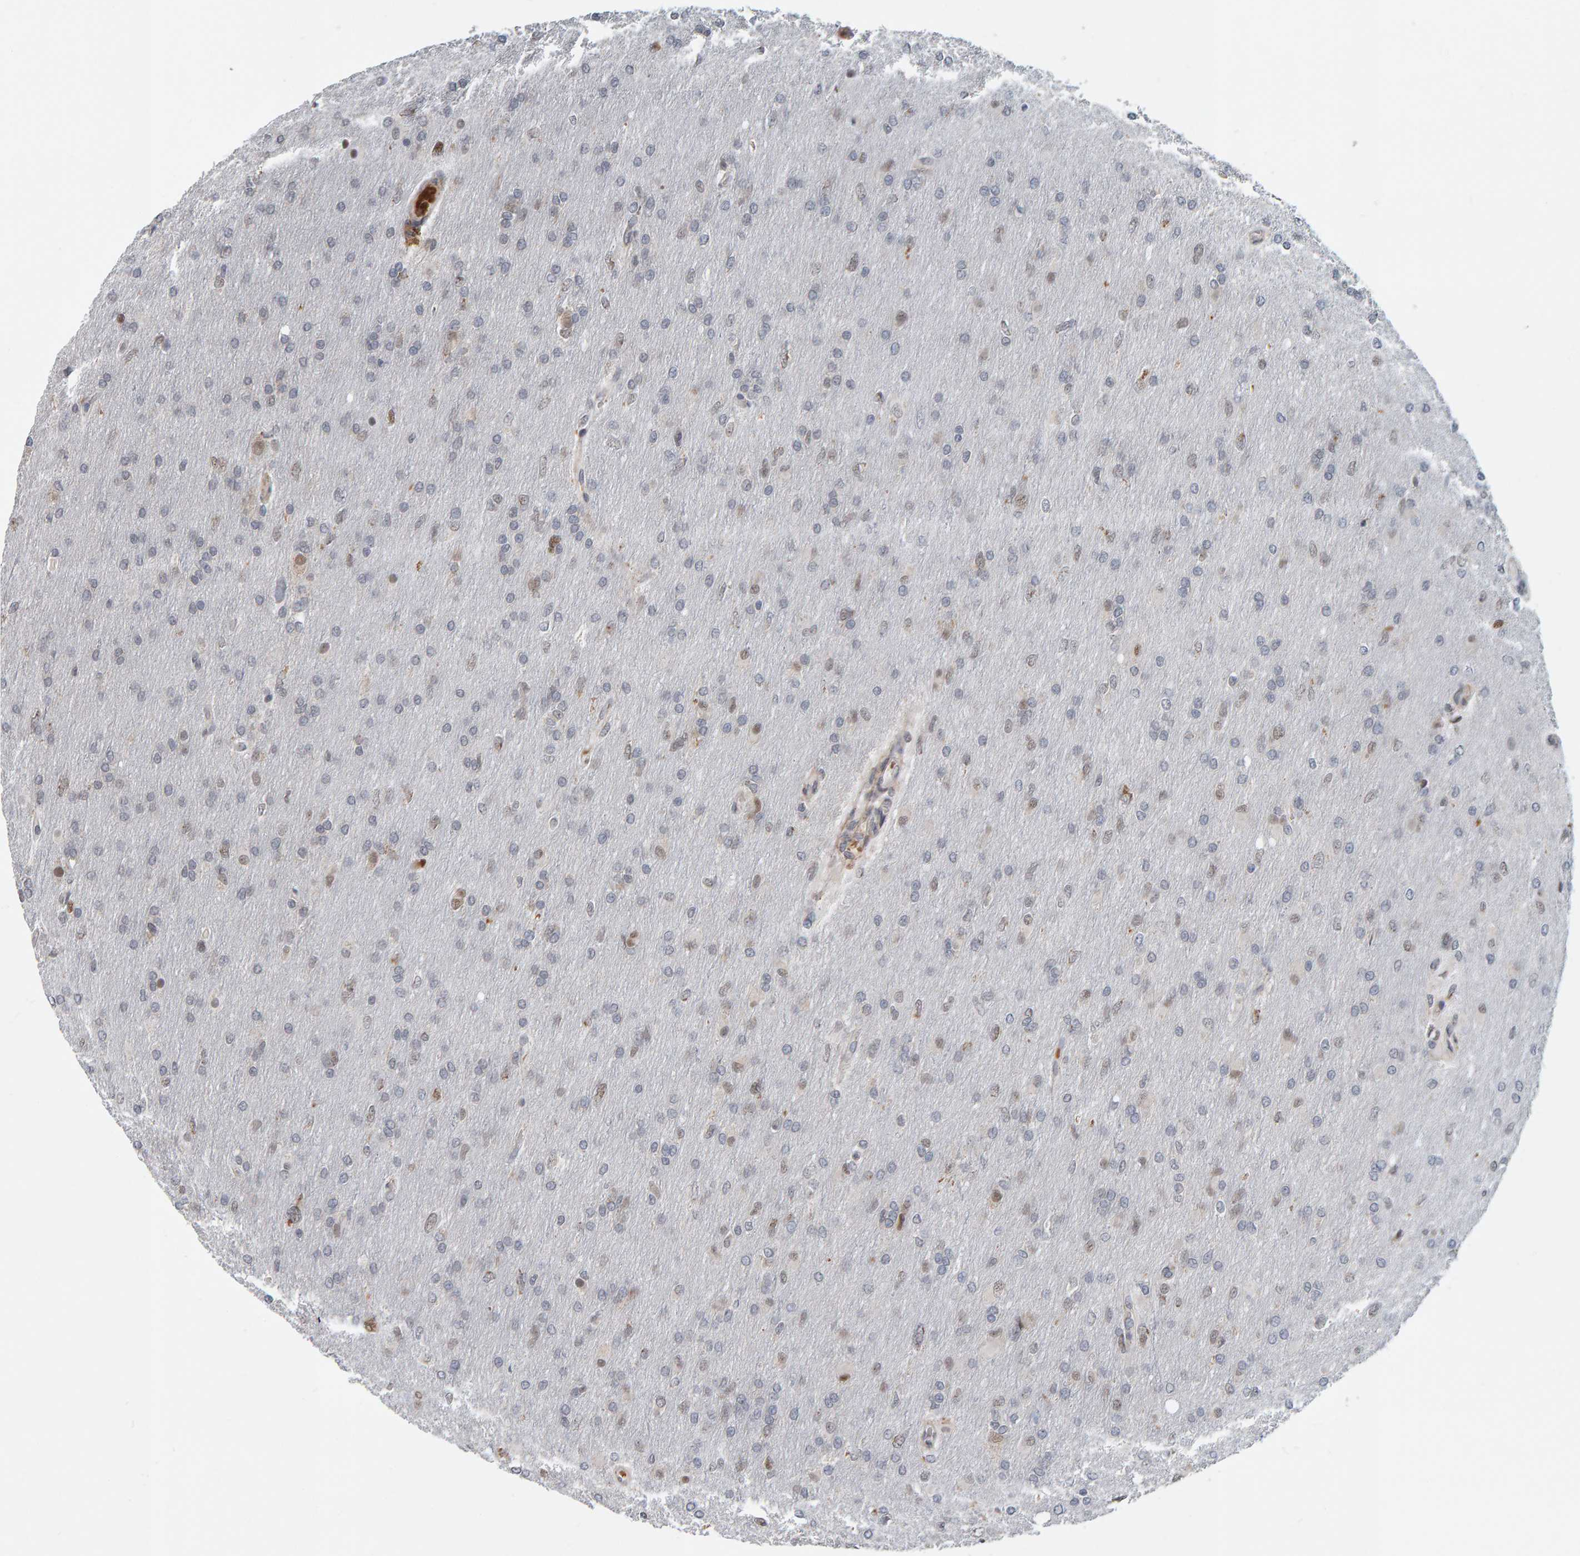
{"staining": {"intensity": "weak", "quantity": "25%-75%", "location": "nuclear"}, "tissue": "glioma", "cell_type": "Tumor cells", "image_type": "cancer", "snomed": [{"axis": "morphology", "description": "Glioma, malignant, High grade"}, {"axis": "topography", "description": "Cerebral cortex"}], "caption": "A high-resolution photomicrograph shows immunohistochemistry (IHC) staining of glioma, which demonstrates weak nuclear positivity in about 25%-75% of tumor cells.", "gene": "DAP3", "patient": {"sex": "female", "age": 36}}